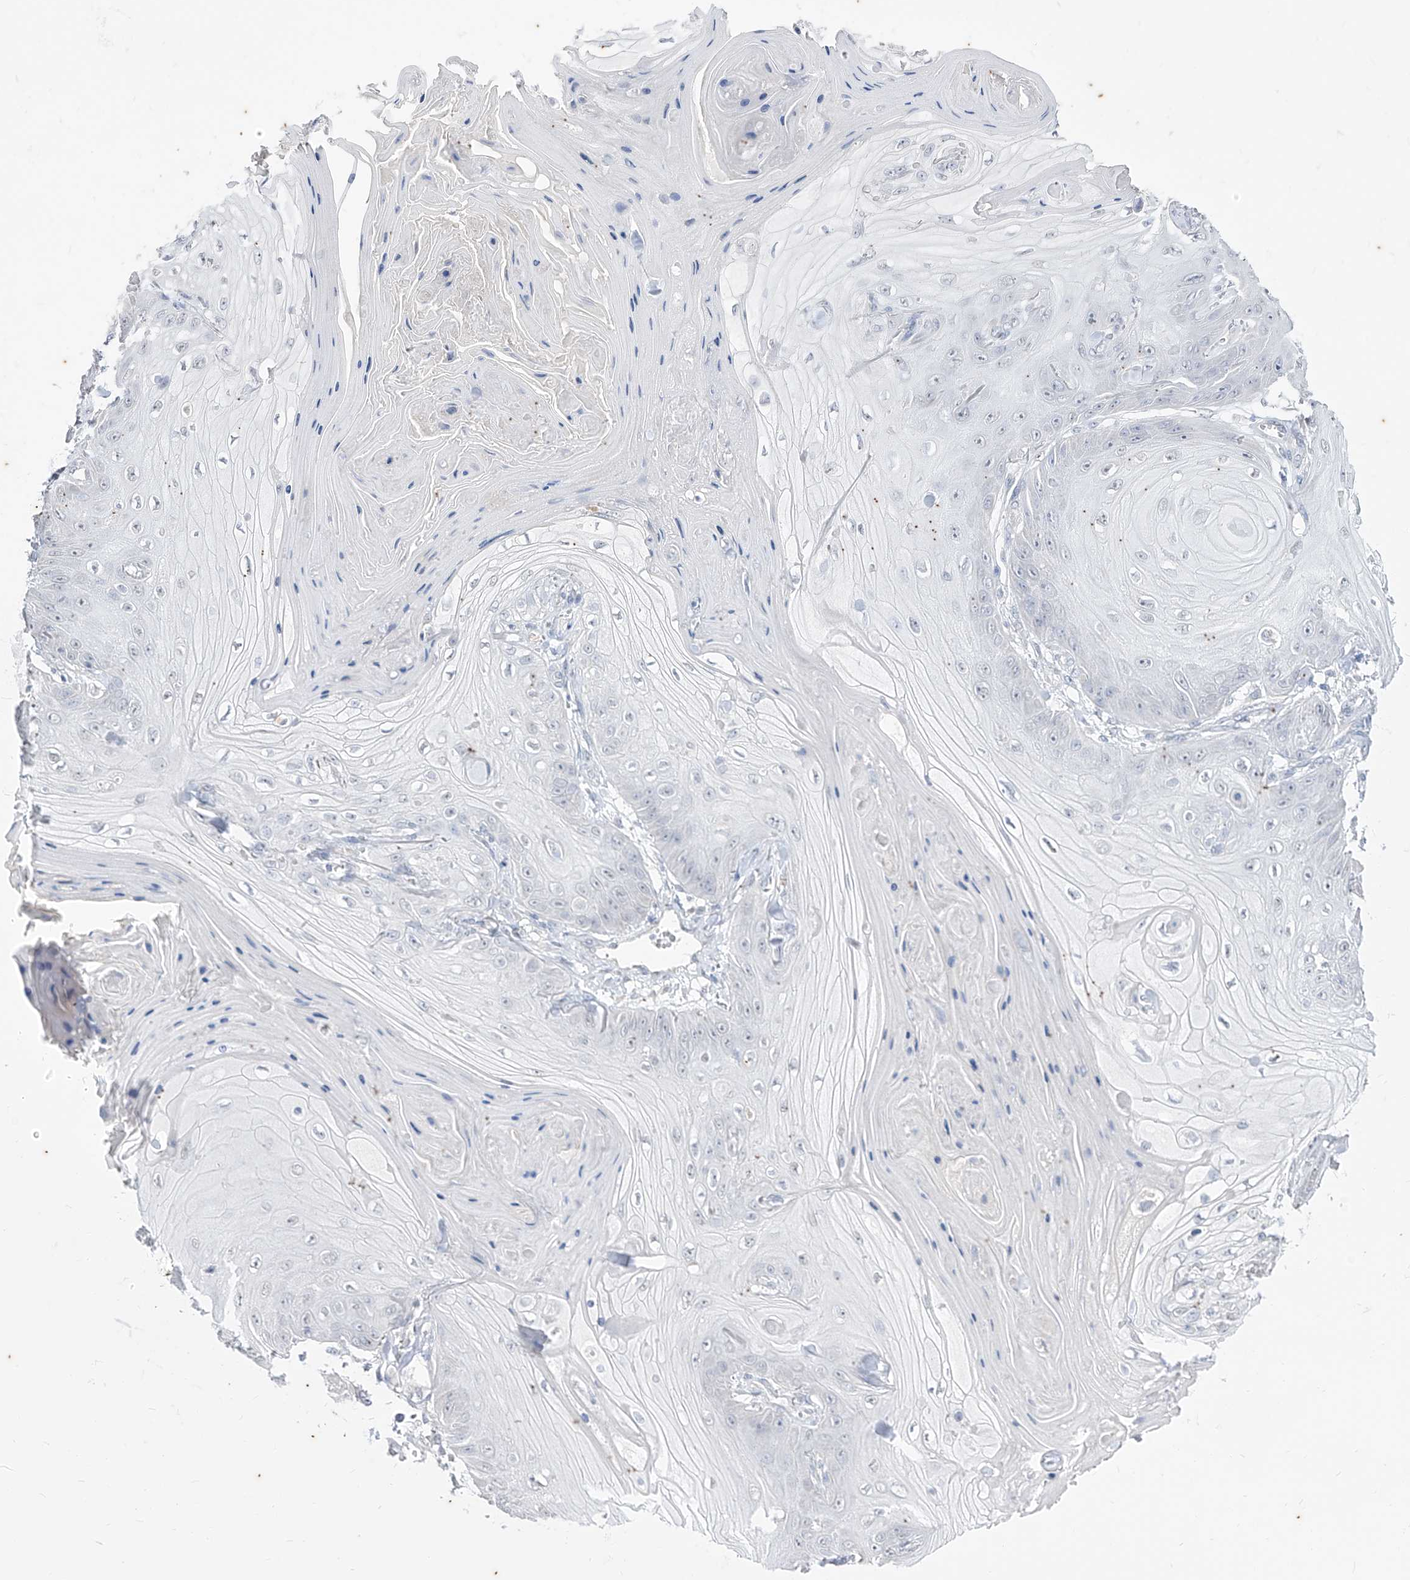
{"staining": {"intensity": "negative", "quantity": "none", "location": "none"}, "tissue": "skin cancer", "cell_type": "Tumor cells", "image_type": "cancer", "snomed": [{"axis": "morphology", "description": "Squamous cell carcinoma, NOS"}, {"axis": "topography", "description": "Skin"}], "caption": "Protein analysis of skin cancer (squamous cell carcinoma) exhibits no significant expression in tumor cells.", "gene": "PHF20L1", "patient": {"sex": "male", "age": 74}}